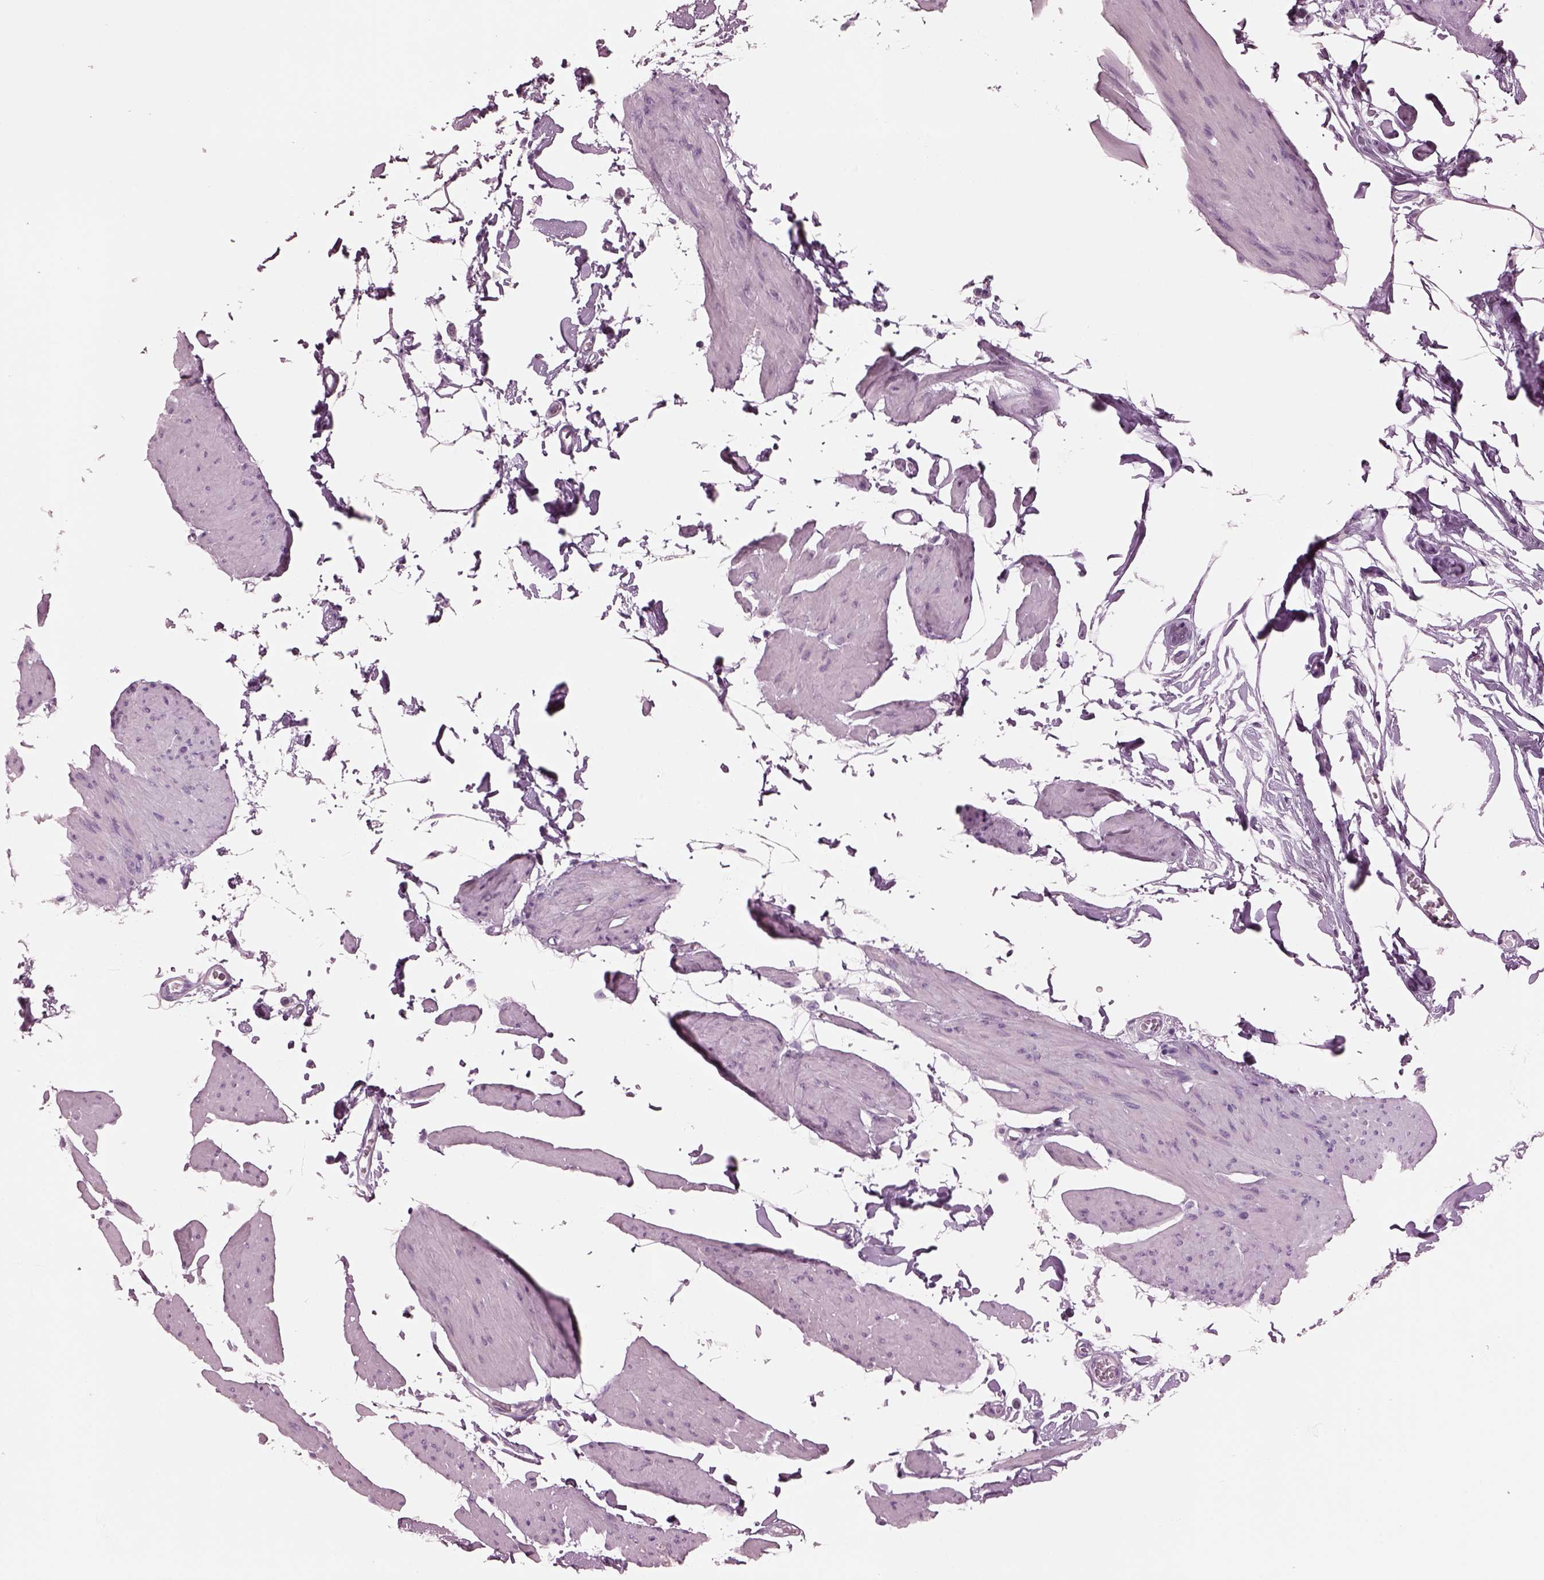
{"staining": {"intensity": "negative", "quantity": "none", "location": "none"}, "tissue": "smooth muscle", "cell_type": "Smooth muscle cells", "image_type": "normal", "snomed": [{"axis": "morphology", "description": "Normal tissue, NOS"}, {"axis": "topography", "description": "Adipose tissue"}, {"axis": "topography", "description": "Smooth muscle"}, {"axis": "topography", "description": "Peripheral nerve tissue"}], "caption": "The histopathology image demonstrates no significant expression in smooth muscle cells of smooth muscle. The staining was performed using DAB to visualize the protein expression in brown, while the nuclei were stained in blue with hematoxylin (Magnification: 20x).", "gene": "CYLC1", "patient": {"sex": "male", "age": 83}}